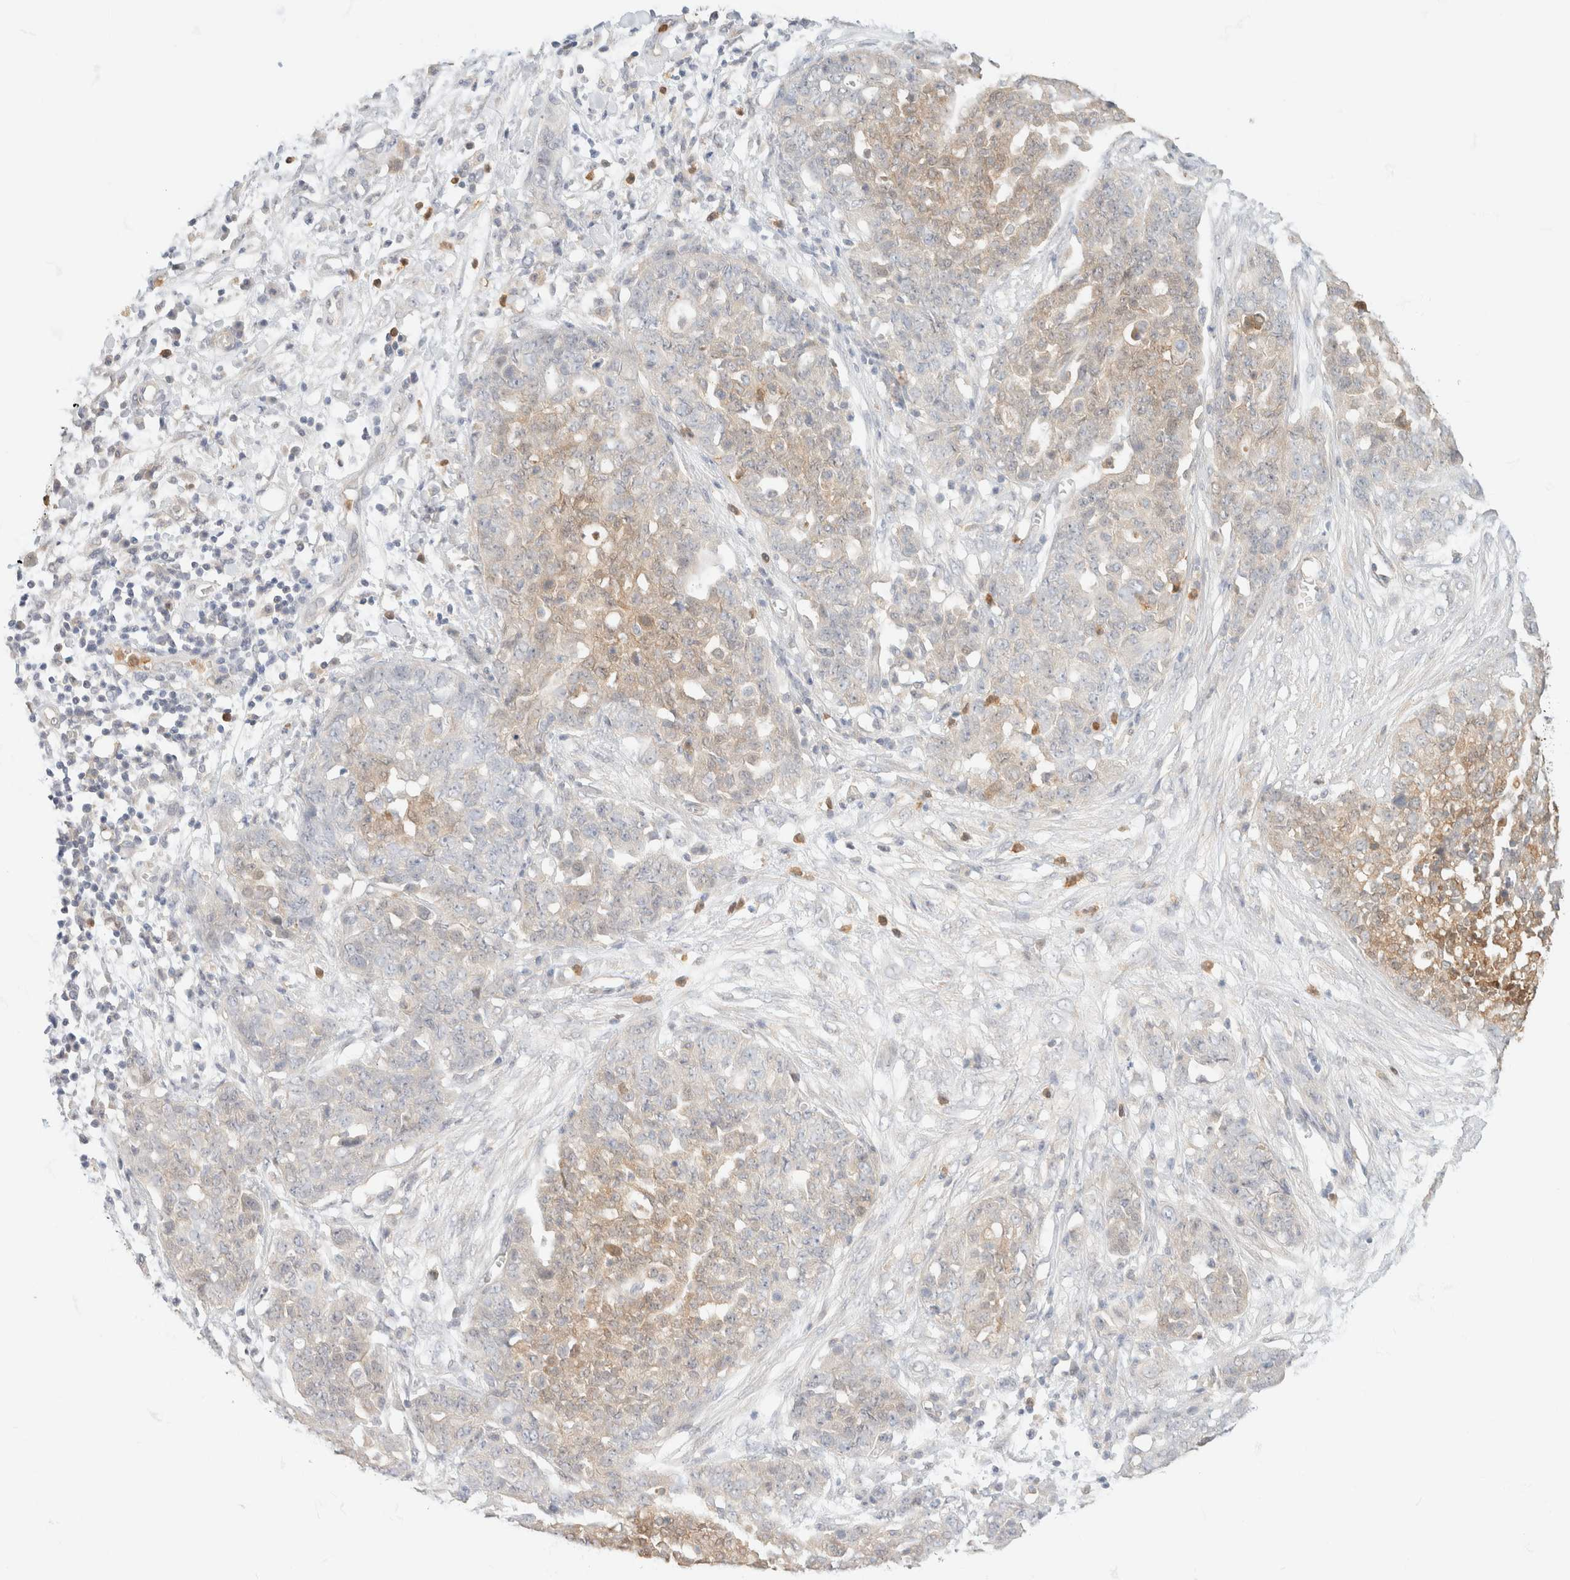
{"staining": {"intensity": "moderate", "quantity": "25%-75%", "location": "cytoplasmic/membranous"}, "tissue": "ovarian cancer", "cell_type": "Tumor cells", "image_type": "cancer", "snomed": [{"axis": "morphology", "description": "Cystadenocarcinoma, serous, NOS"}, {"axis": "topography", "description": "Soft tissue"}, {"axis": "topography", "description": "Ovary"}], "caption": "Immunohistochemical staining of serous cystadenocarcinoma (ovarian) displays medium levels of moderate cytoplasmic/membranous protein expression in approximately 25%-75% of tumor cells. Nuclei are stained in blue.", "gene": "GPI", "patient": {"sex": "female", "age": 57}}